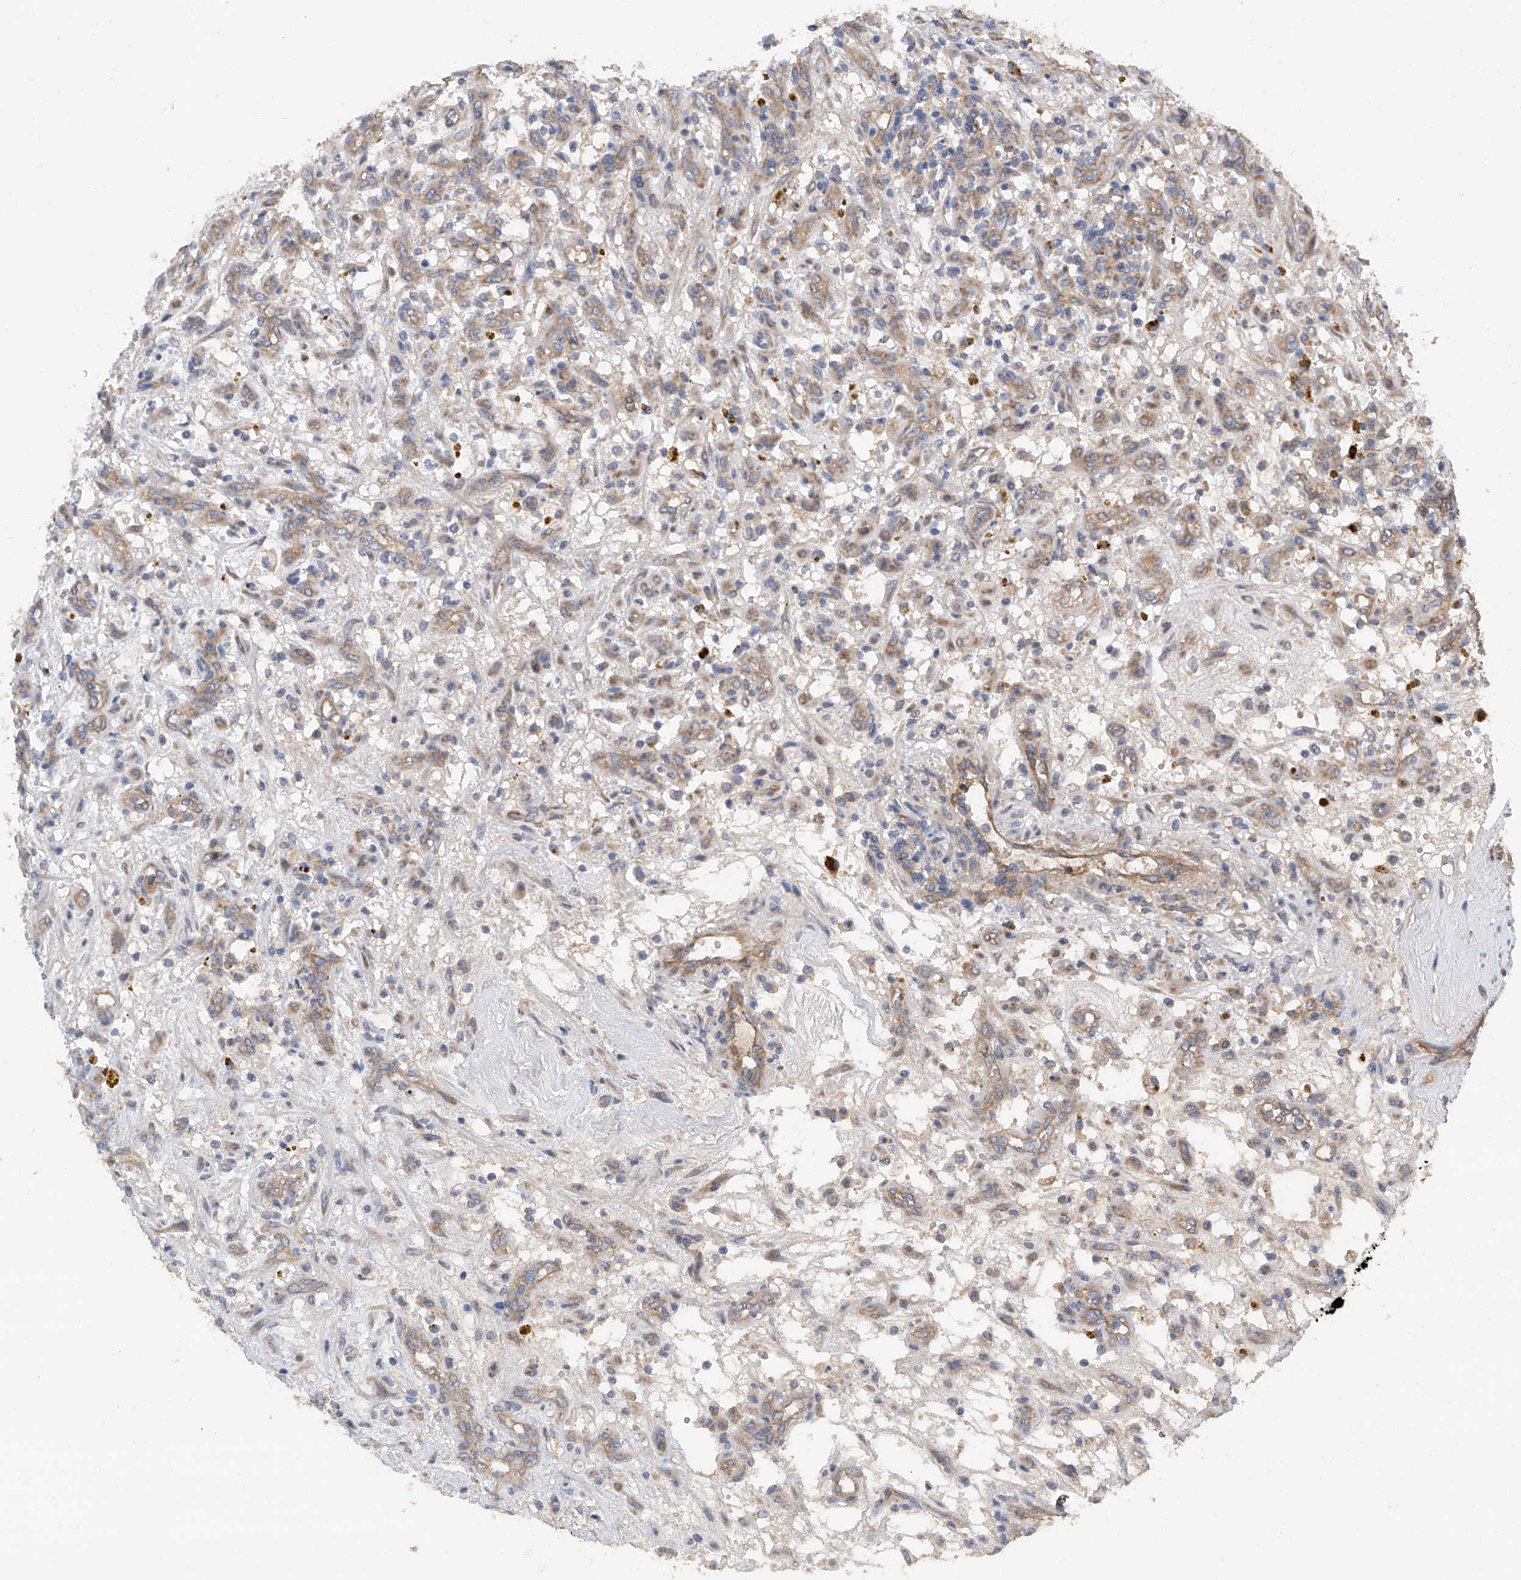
{"staining": {"intensity": "negative", "quantity": "none", "location": "none"}, "tissue": "renal cancer", "cell_type": "Tumor cells", "image_type": "cancer", "snomed": [{"axis": "morphology", "description": "Adenocarcinoma, NOS"}, {"axis": "topography", "description": "Kidney"}], "caption": "Immunohistochemical staining of renal cancer (adenocarcinoma) exhibits no significant expression in tumor cells.", "gene": "PTK2", "patient": {"sex": "female", "age": 57}}